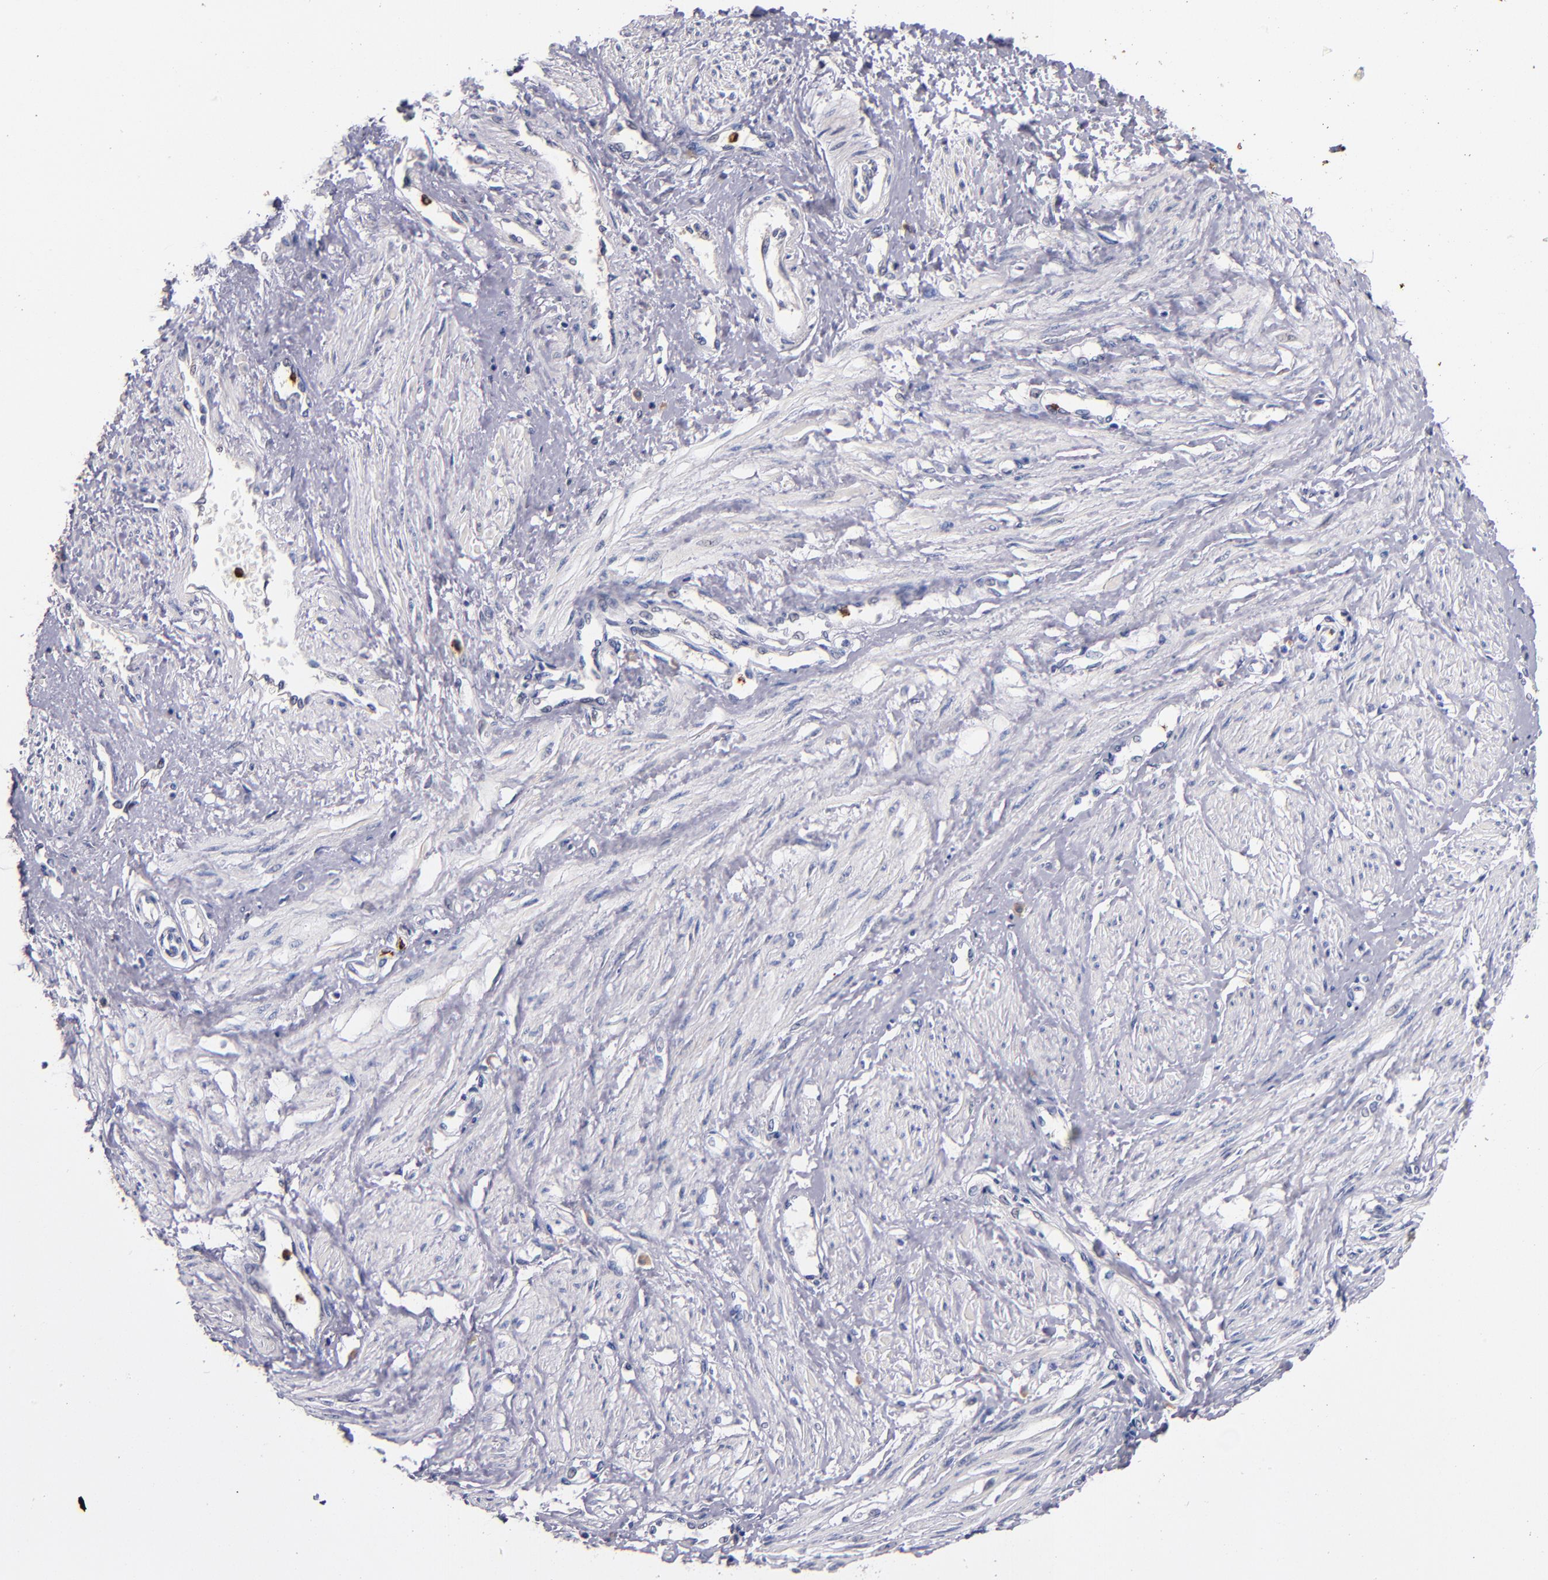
{"staining": {"intensity": "negative", "quantity": "none", "location": "none"}, "tissue": "smooth muscle", "cell_type": "Smooth muscle cells", "image_type": "normal", "snomed": [{"axis": "morphology", "description": "Normal tissue, NOS"}, {"axis": "topography", "description": "Smooth muscle"}, {"axis": "topography", "description": "Uterus"}], "caption": "The histopathology image displays no staining of smooth muscle cells in normal smooth muscle. The staining was performed using DAB (3,3'-diaminobenzidine) to visualize the protein expression in brown, while the nuclei were stained in blue with hematoxylin (Magnification: 20x).", "gene": "TTLL12", "patient": {"sex": "female", "age": 39}}